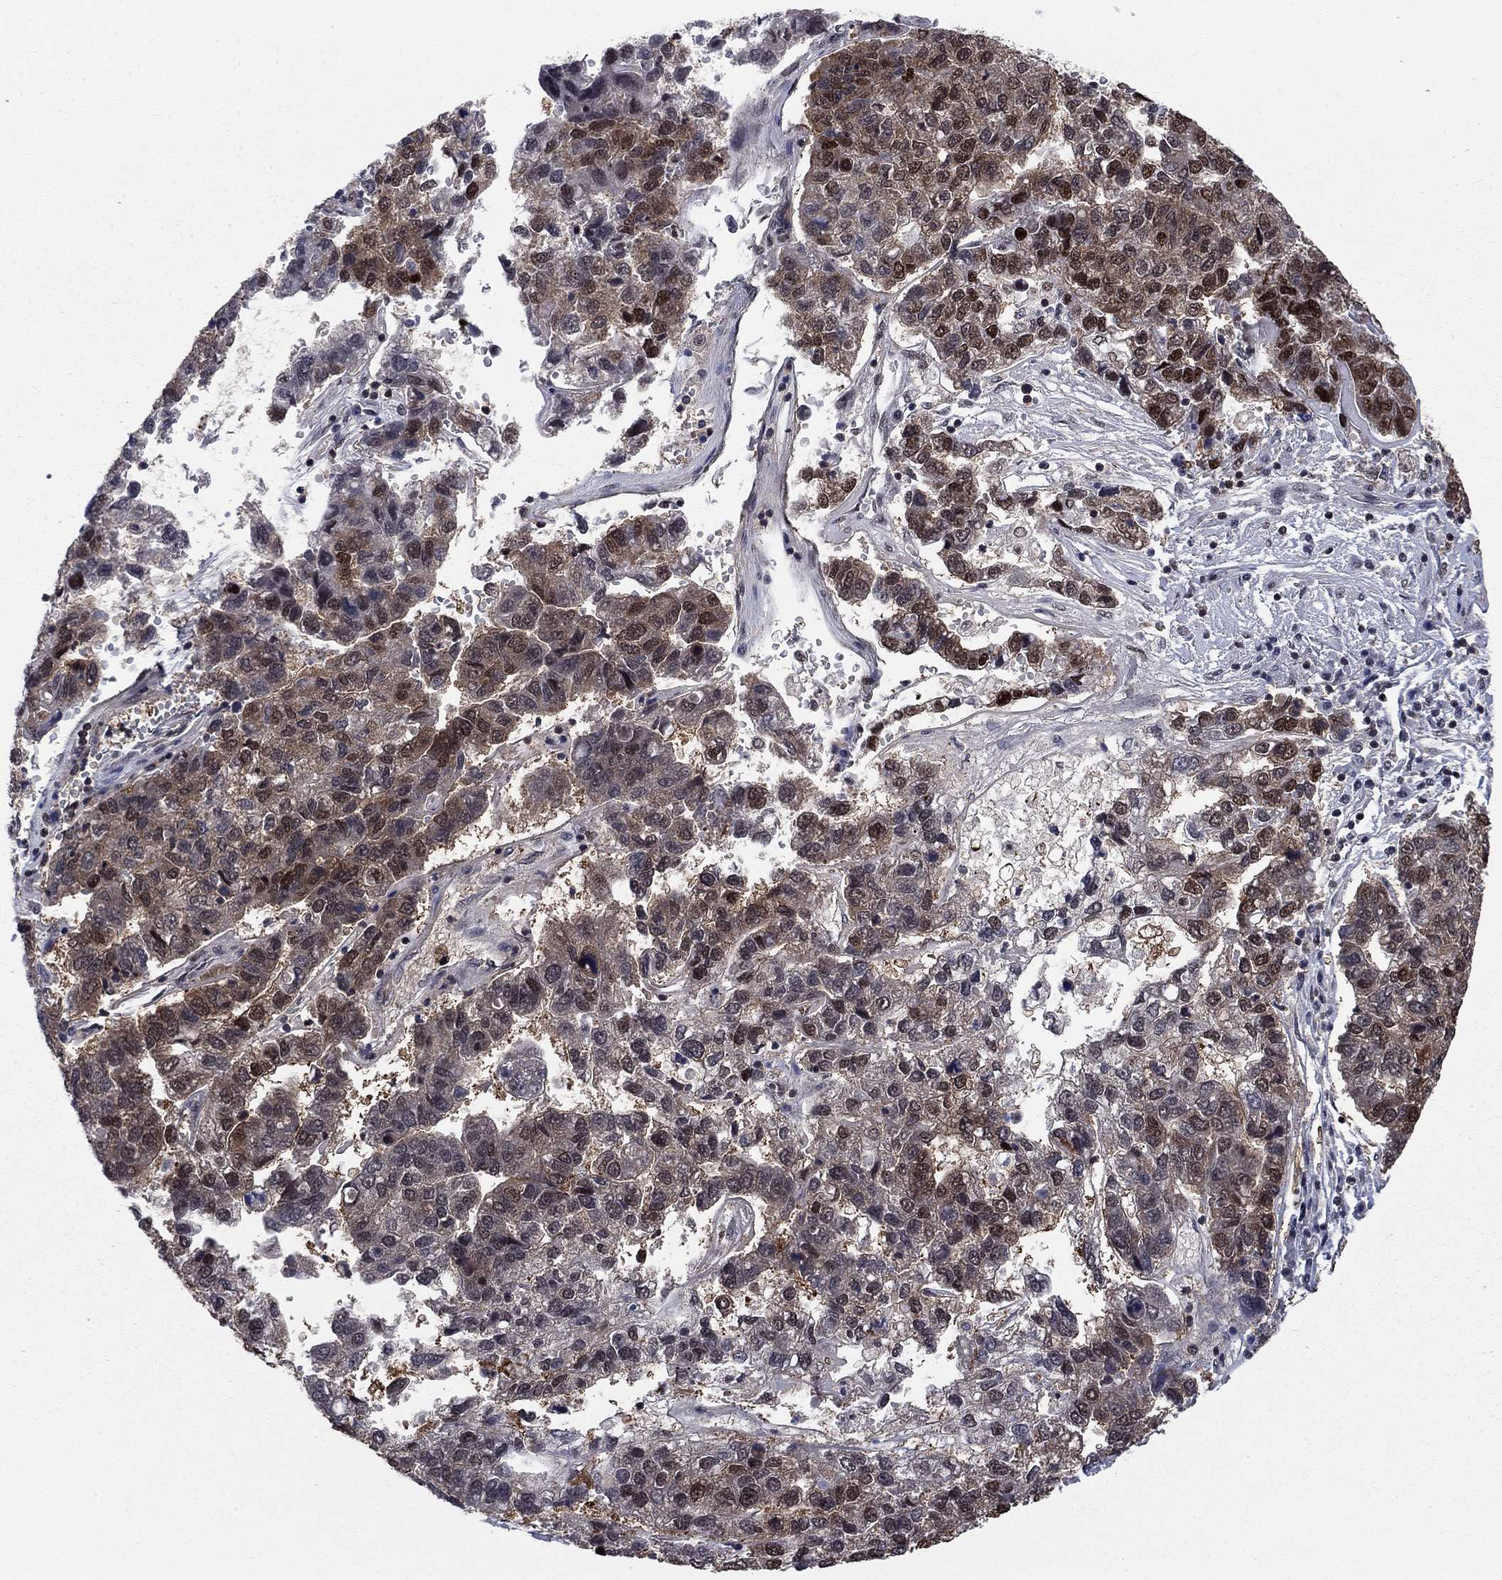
{"staining": {"intensity": "moderate", "quantity": "25%-75%", "location": "cytoplasmic/membranous,nuclear"}, "tissue": "pancreatic cancer", "cell_type": "Tumor cells", "image_type": "cancer", "snomed": [{"axis": "morphology", "description": "Adenocarcinoma, NOS"}, {"axis": "topography", "description": "Pancreas"}], "caption": "Tumor cells show medium levels of moderate cytoplasmic/membranous and nuclear staining in about 25%-75% of cells in human pancreatic cancer.", "gene": "RPRD1B", "patient": {"sex": "female", "age": 61}}